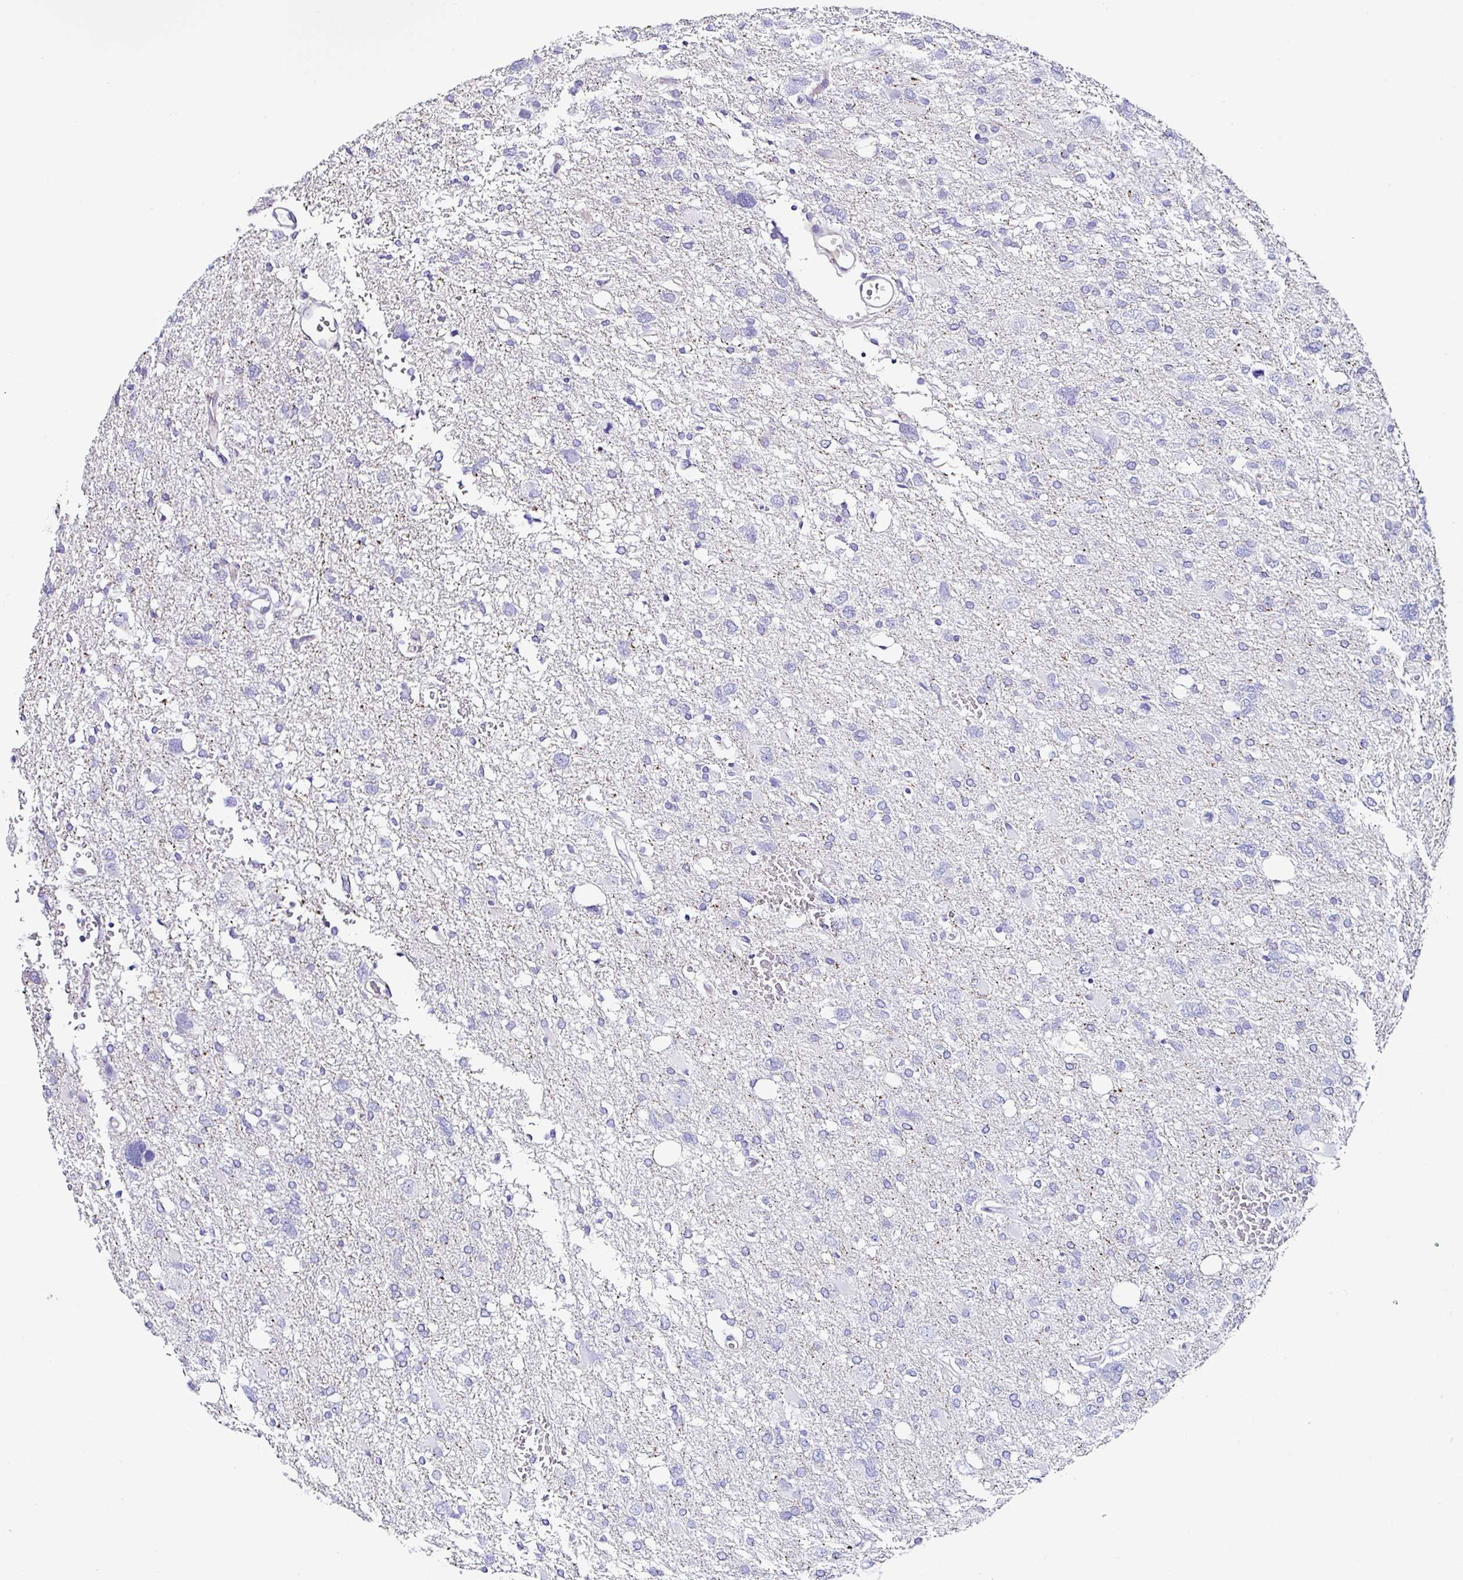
{"staining": {"intensity": "negative", "quantity": "none", "location": "none"}, "tissue": "glioma", "cell_type": "Tumor cells", "image_type": "cancer", "snomed": [{"axis": "morphology", "description": "Glioma, malignant, High grade"}, {"axis": "topography", "description": "Brain"}], "caption": "Tumor cells show no significant protein expression in malignant high-grade glioma.", "gene": "TMPRSS11E", "patient": {"sex": "male", "age": 61}}